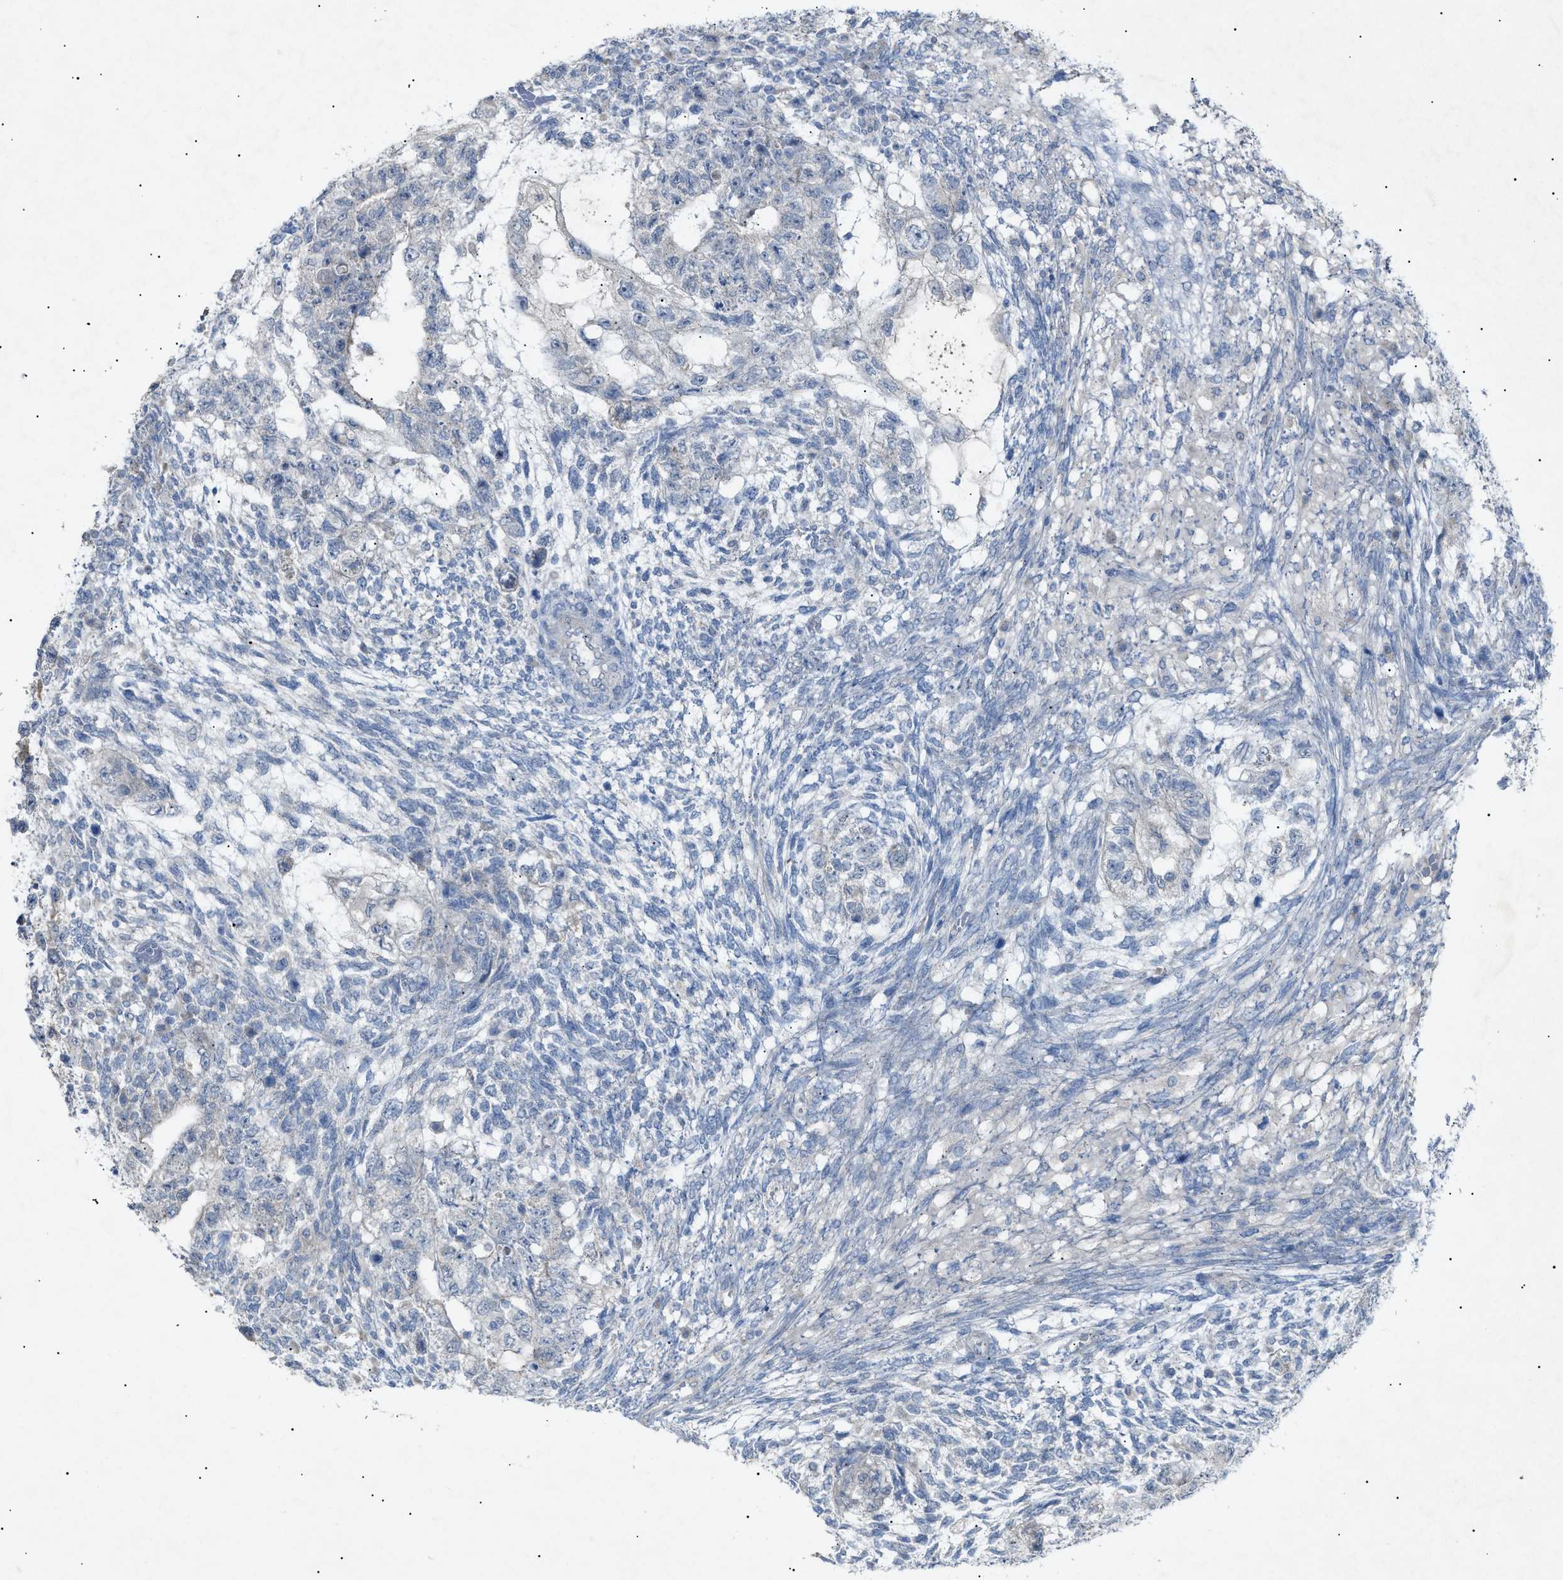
{"staining": {"intensity": "negative", "quantity": "none", "location": "none"}, "tissue": "testis cancer", "cell_type": "Tumor cells", "image_type": "cancer", "snomed": [{"axis": "morphology", "description": "Normal tissue, NOS"}, {"axis": "morphology", "description": "Carcinoma, Embryonal, NOS"}, {"axis": "topography", "description": "Testis"}], "caption": "The histopathology image displays no staining of tumor cells in testis cancer (embryonal carcinoma).", "gene": "SLC25A31", "patient": {"sex": "male", "age": 36}}